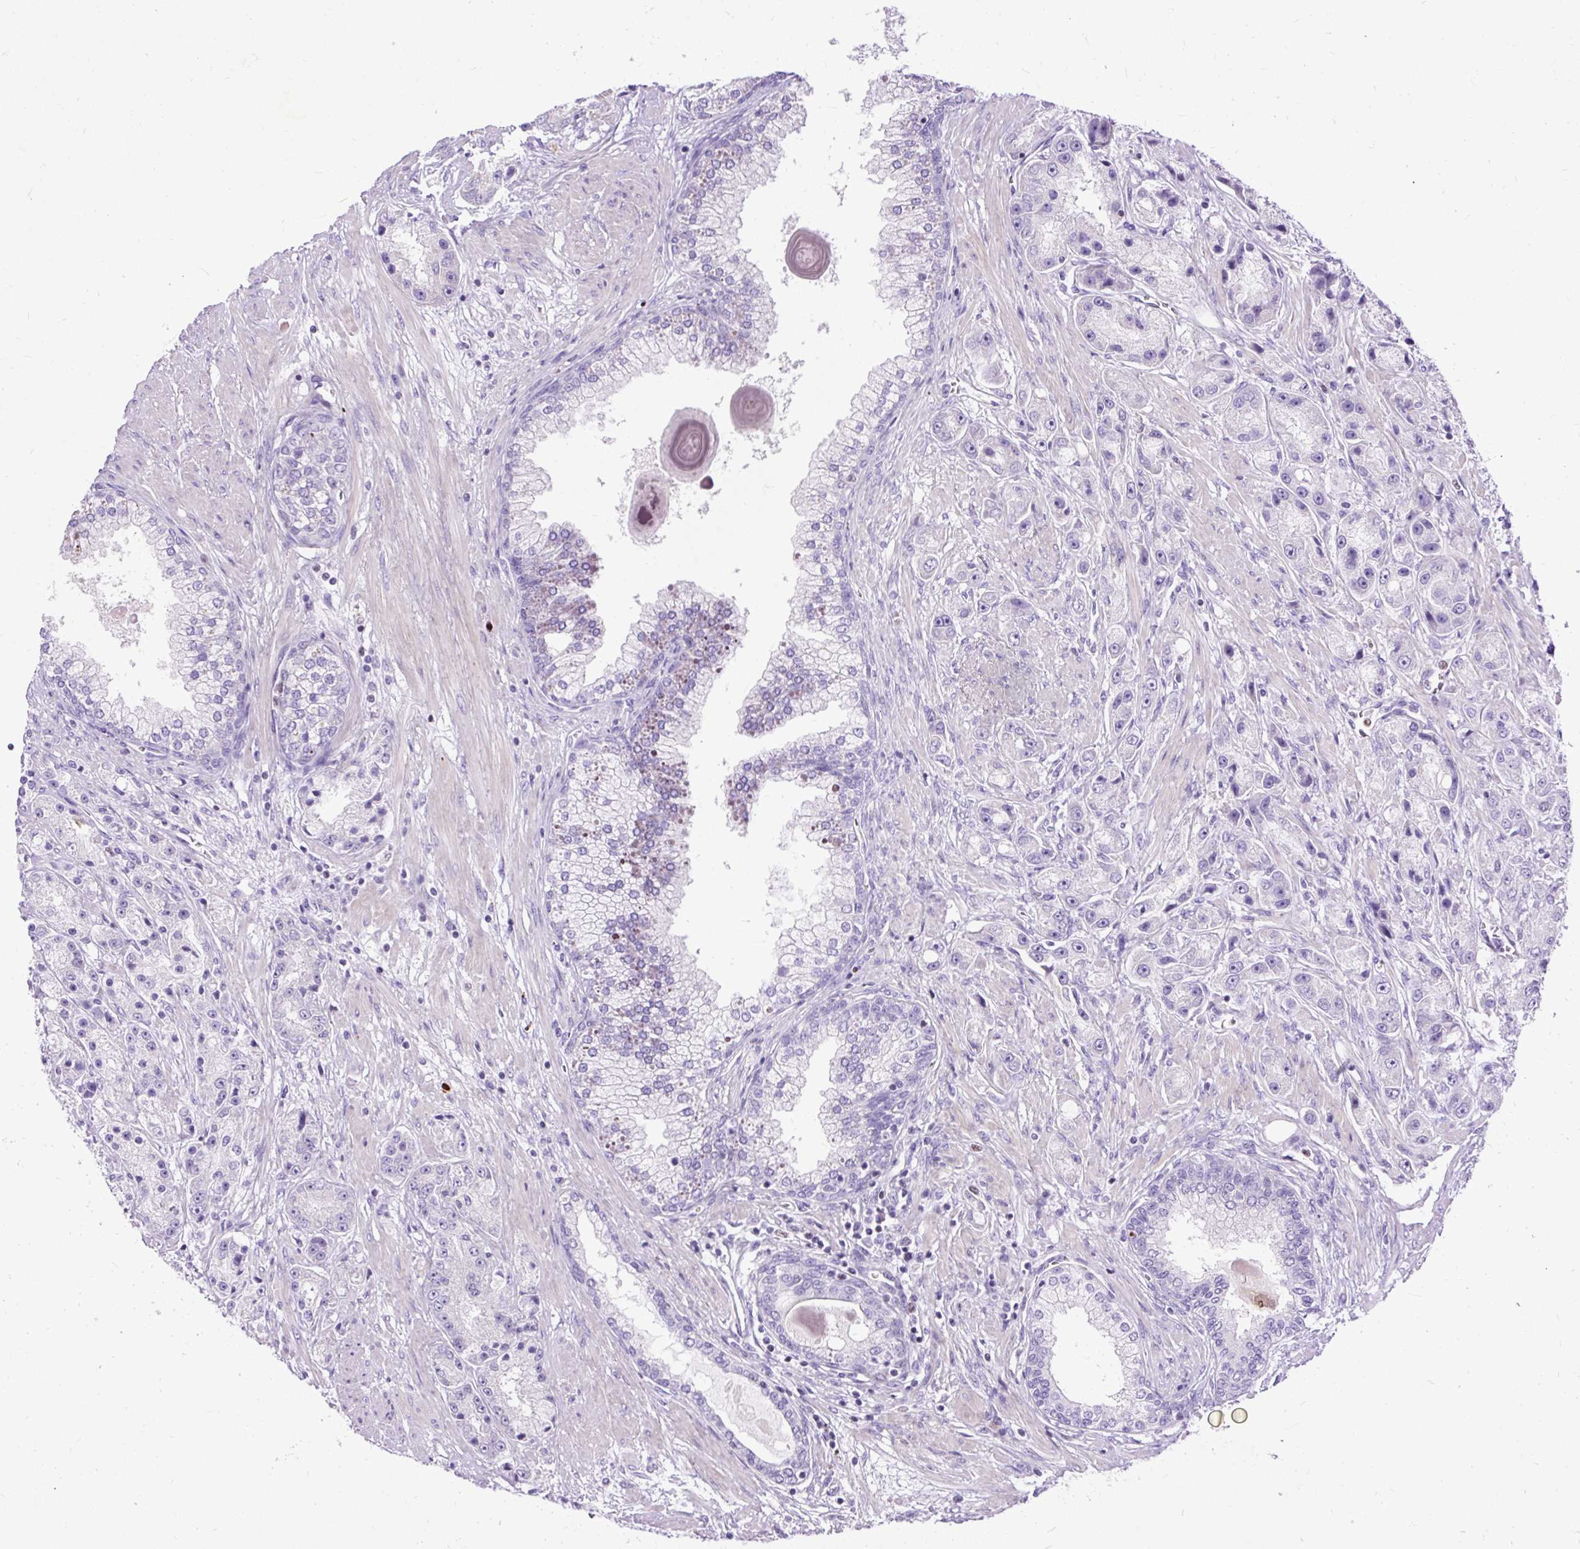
{"staining": {"intensity": "negative", "quantity": "none", "location": "none"}, "tissue": "prostate cancer", "cell_type": "Tumor cells", "image_type": "cancer", "snomed": [{"axis": "morphology", "description": "Adenocarcinoma, High grade"}, {"axis": "topography", "description": "Prostate"}], "caption": "Tumor cells are negative for protein expression in human prostate cancer (high-grade adenocarcinoma).", "gene": "SPC24", "patient": {"sex": "male", "age": 67}}